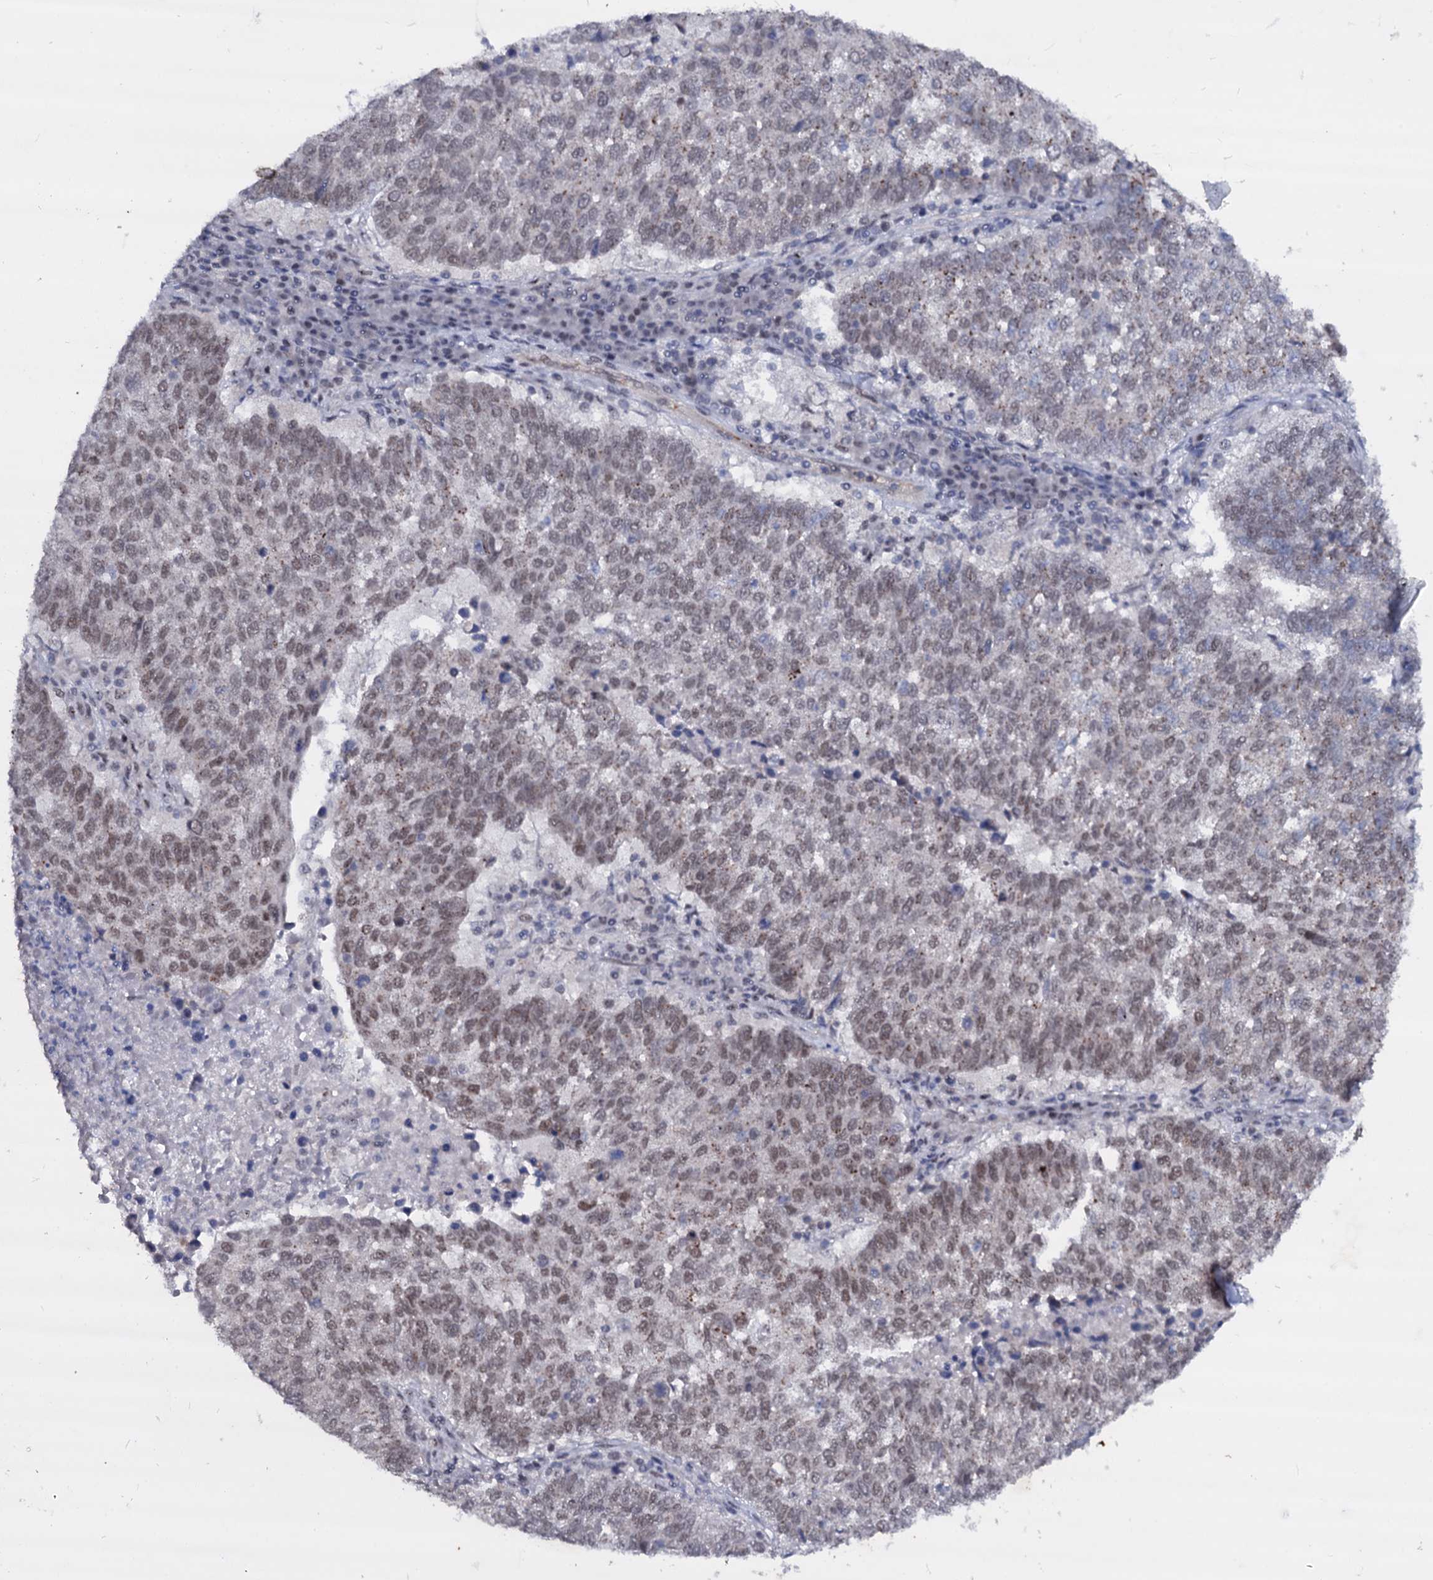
{"staining": {"intensity": "weak", "quantity": ">75%", "location": "nuclear"}, "tissue": "lung cancer", "cell_type": "Tumor cells", "image_type": "cancer", "snomed": [{"axis": "morphology", "description": "Squamous cell carcinoma, NOS"}, {"axis": "topography", "description": "Lung"}], "caption": "A brown stain labels weak nuclear expression of a protein in lung squamous cell carcinoma tumor cells.", "gene": "GALNT11", "patient": {"sex": "male", "age": 73}}